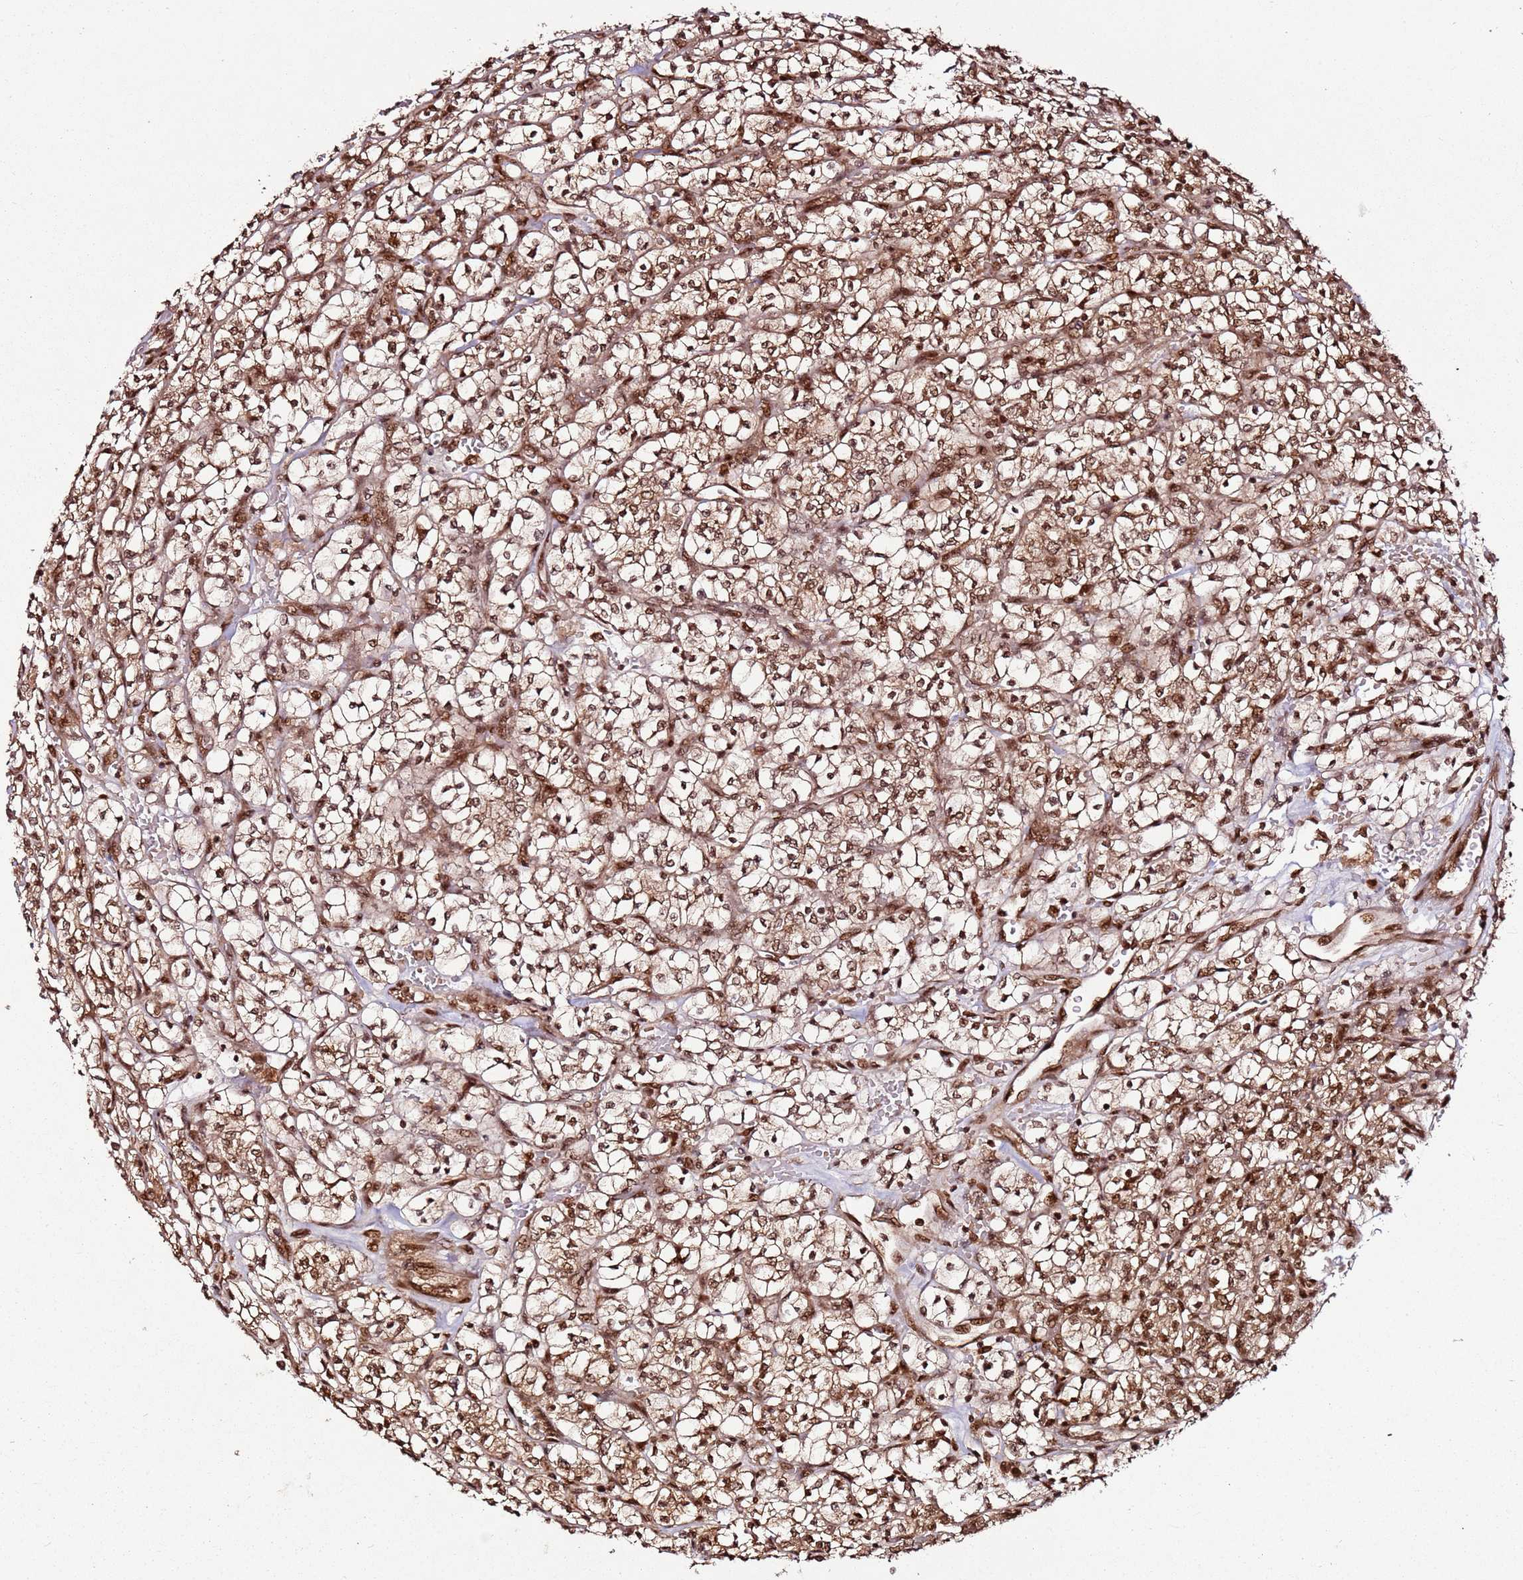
{"staining": {"intensity": "strong", "quantity": ">75%", "location": "nuclear"}, "tissue": "renal cancer", "cell_type": "Tumor cells", "image_type": "cancer", "snomed": [{"axis": "morphology", "description": "Adenocarcinoma, NOS"}, {"axis": "topography", "description": "Kidney"}], "caption": "Adenocarcinoma (renal) was stained to show a protein in brown. There is high levels of strong nuclear expression in about >75% of tumor cells.", "gene": "XRN2", "patient": {"sex": "female", "age": 64}}